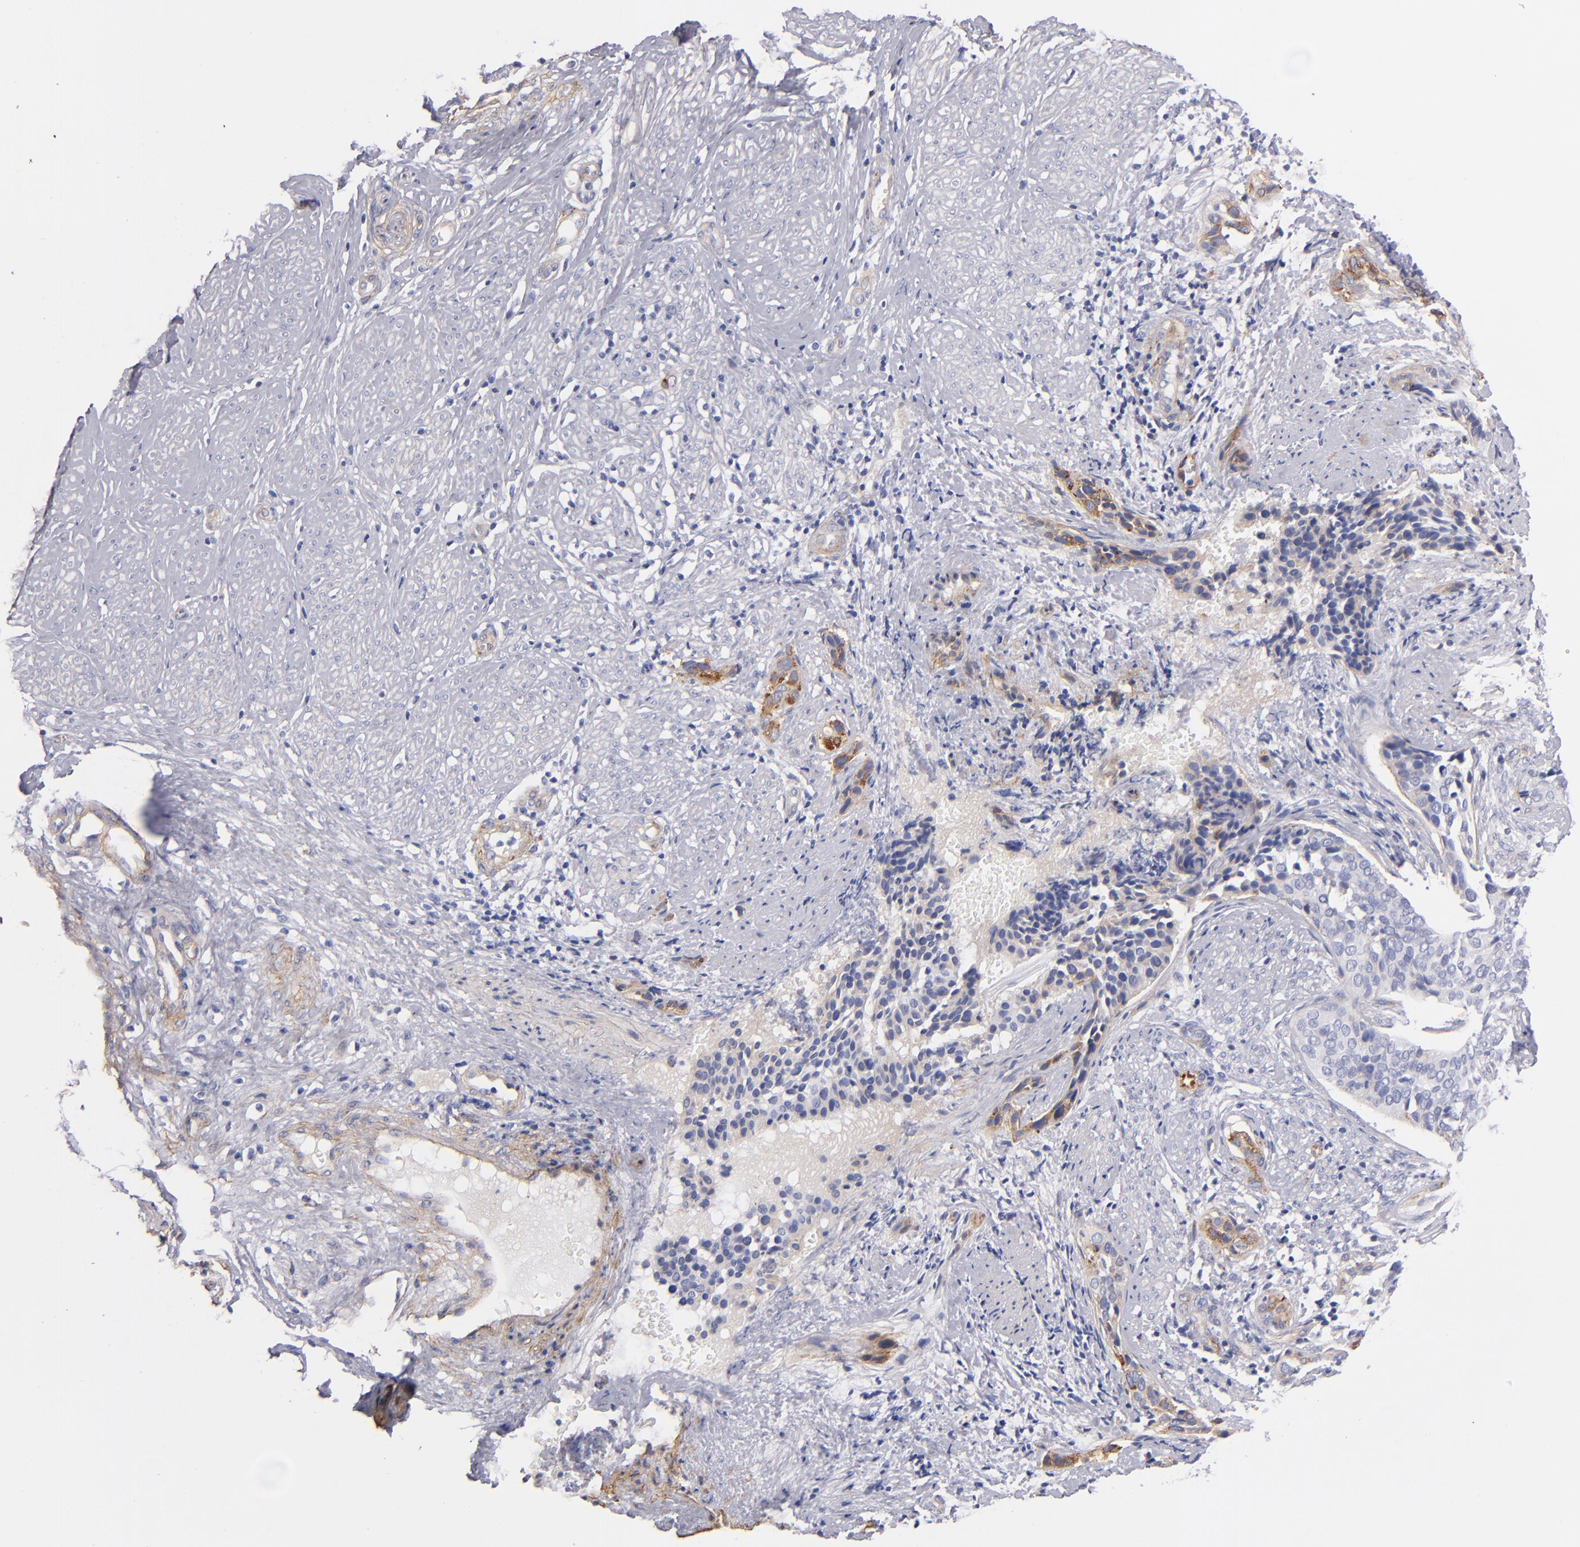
{"staining": {"intensity": "weak", "quantity": ">75%", "location": "cytoplasmic/membranous"}, "tissue": "cervical cancer", "cell_type": "Tumor cells", "image_type": "cancer", "snomed": [{"axis": "morphology", "description": "Squamous cell carcinoma, NOS"}, {"axis": "topography", "description": "Cervix"}], "caption": "Cervical cancer (squamous cell carcinoma) stained with DAB IHC reveals low levels of weak cytoplasmic/membranous positivity in about >75% of tumor cells.", "gene": "LAMC1", "patient": {"sex": "female", "age": 31}}